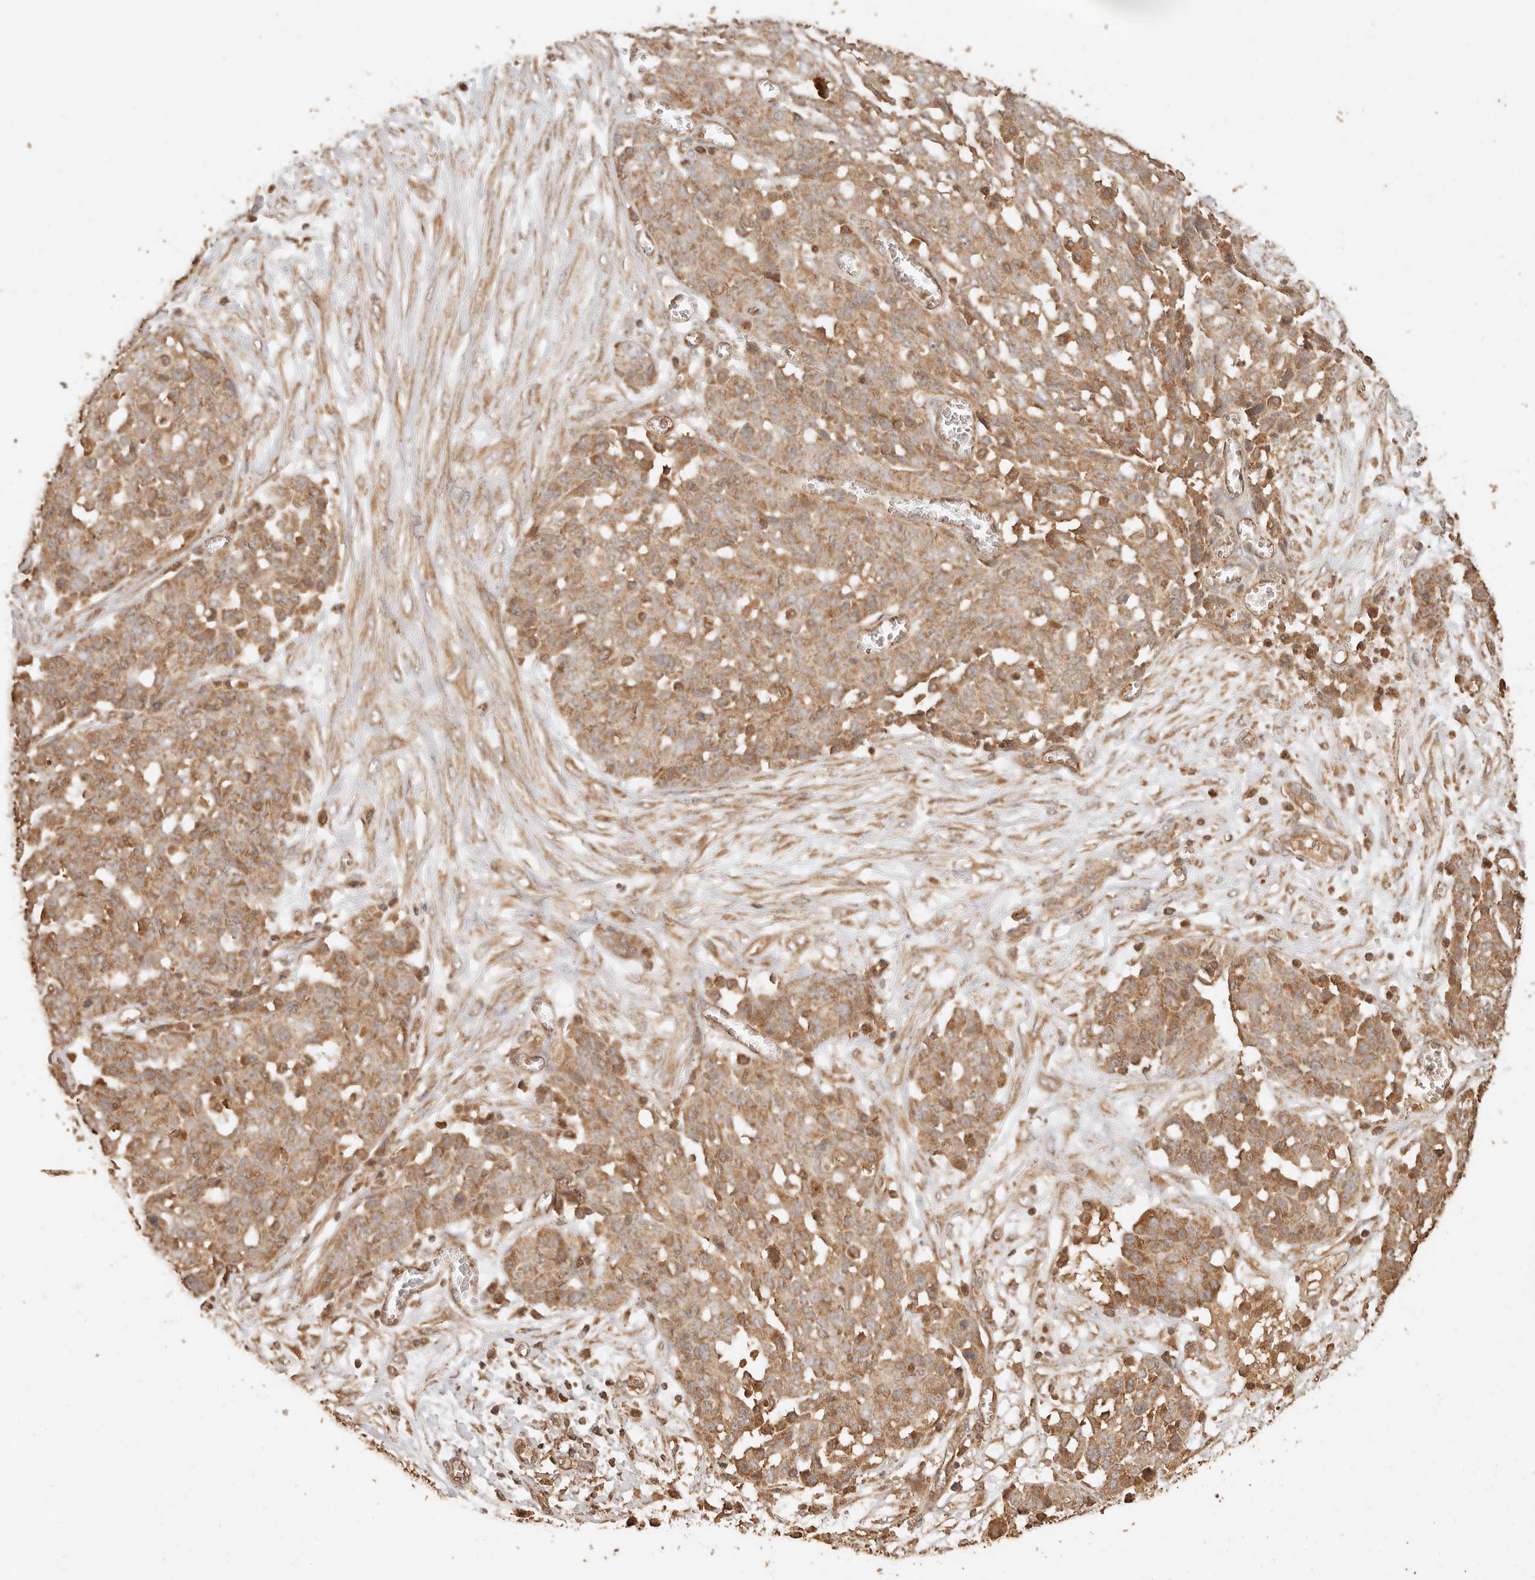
{"staining": {"intensity": "moderate", "quantity": ">75%", "location": "cytoplasmic/membranous"}, "tissue": "ovarian cancer", "cell_type": "Tumor cells", "image_type": "cancer", "snomed": [{"axis": "morphology", "description": "Cystadenocarcinoma, serous, NOS"}, {"axis": "topography", "description": "Soft tissue"}, {"axis": "topography", "description": "Ovary"}], "caption": "Ovarian cancer was stained to show a protein in brown. There is medium levels of moderate cytoplasmic/membranous staining in about >75% of tumor cells.", "gene": "FAM180B", "patient": {"sex": "female", "age": 57}}